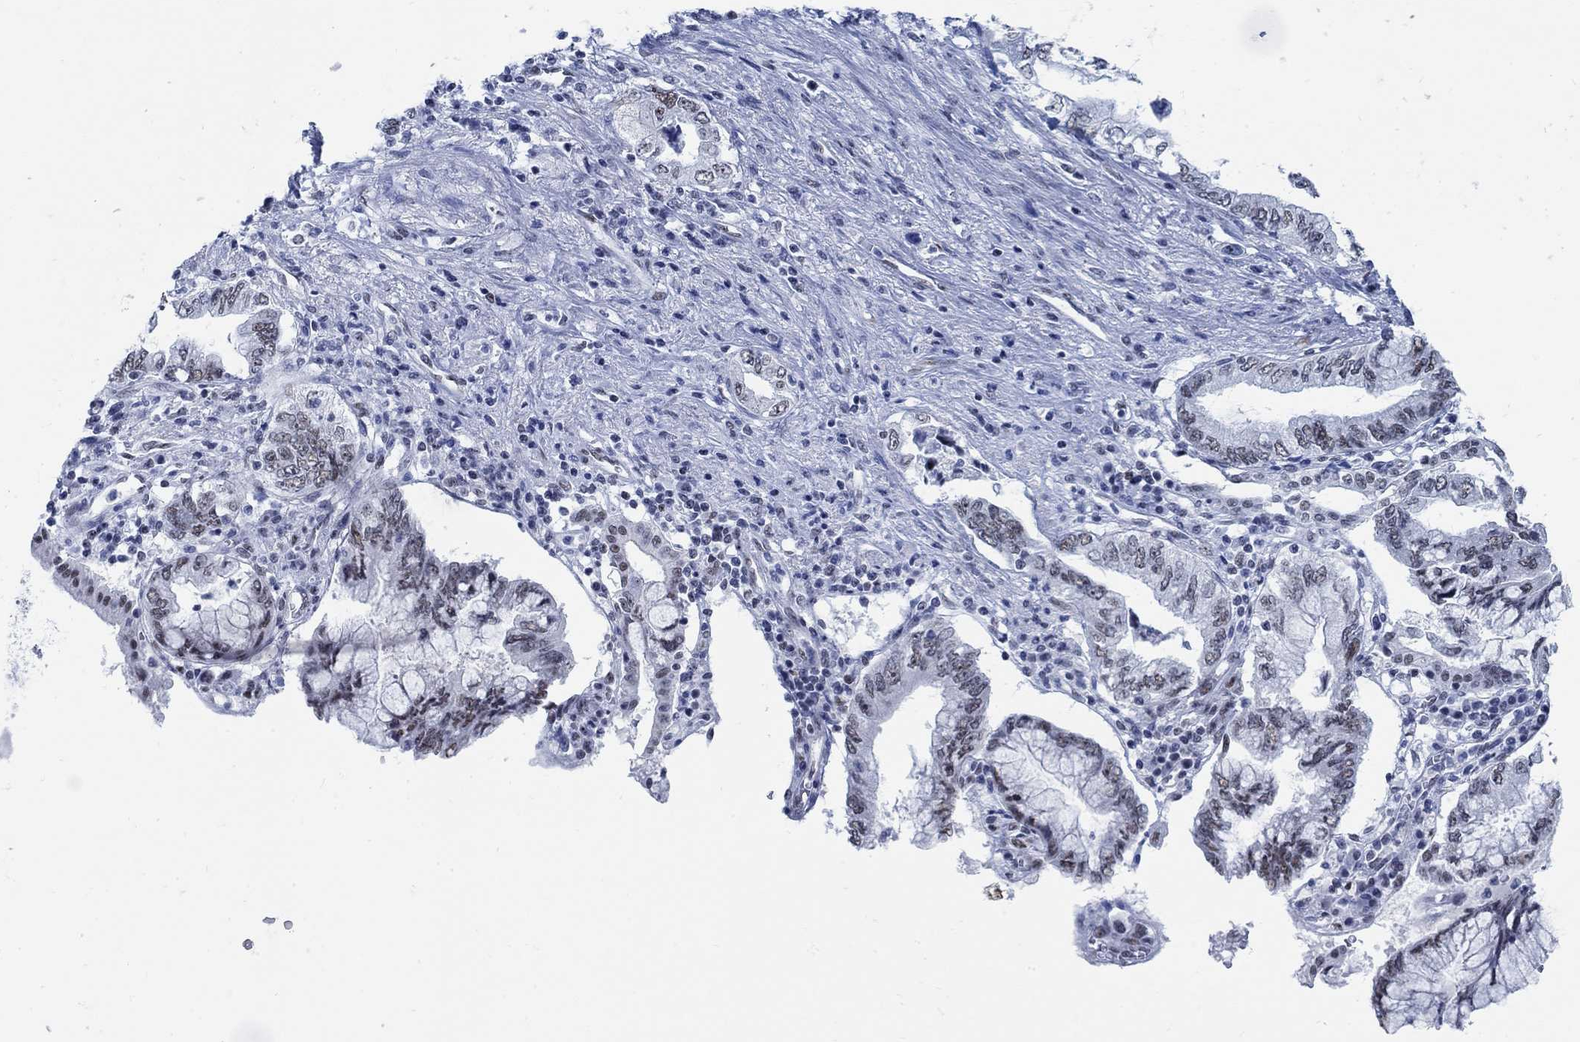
{"staining": {"intensity": "weak", "quantity": "25%-75%", "location": "nuclear"}, "tissue": "pancreatic cancer", "cell_type": "Tumor cells", "image_type": "cancer", "snomed": [{"axis": "morphology", "description": "Adenocarcinoma, NOS"}, {"axis": "topography", "description": "Pancreas"}], "caption": "Immunohistochemical staining of adenocarcinoma (pancreatic) demonstrates low levels of weak nuclear staining in about 25%-75% of tumor cells.", "gene": "DLK1", "patient": {"sex": "female", "age": 73}}